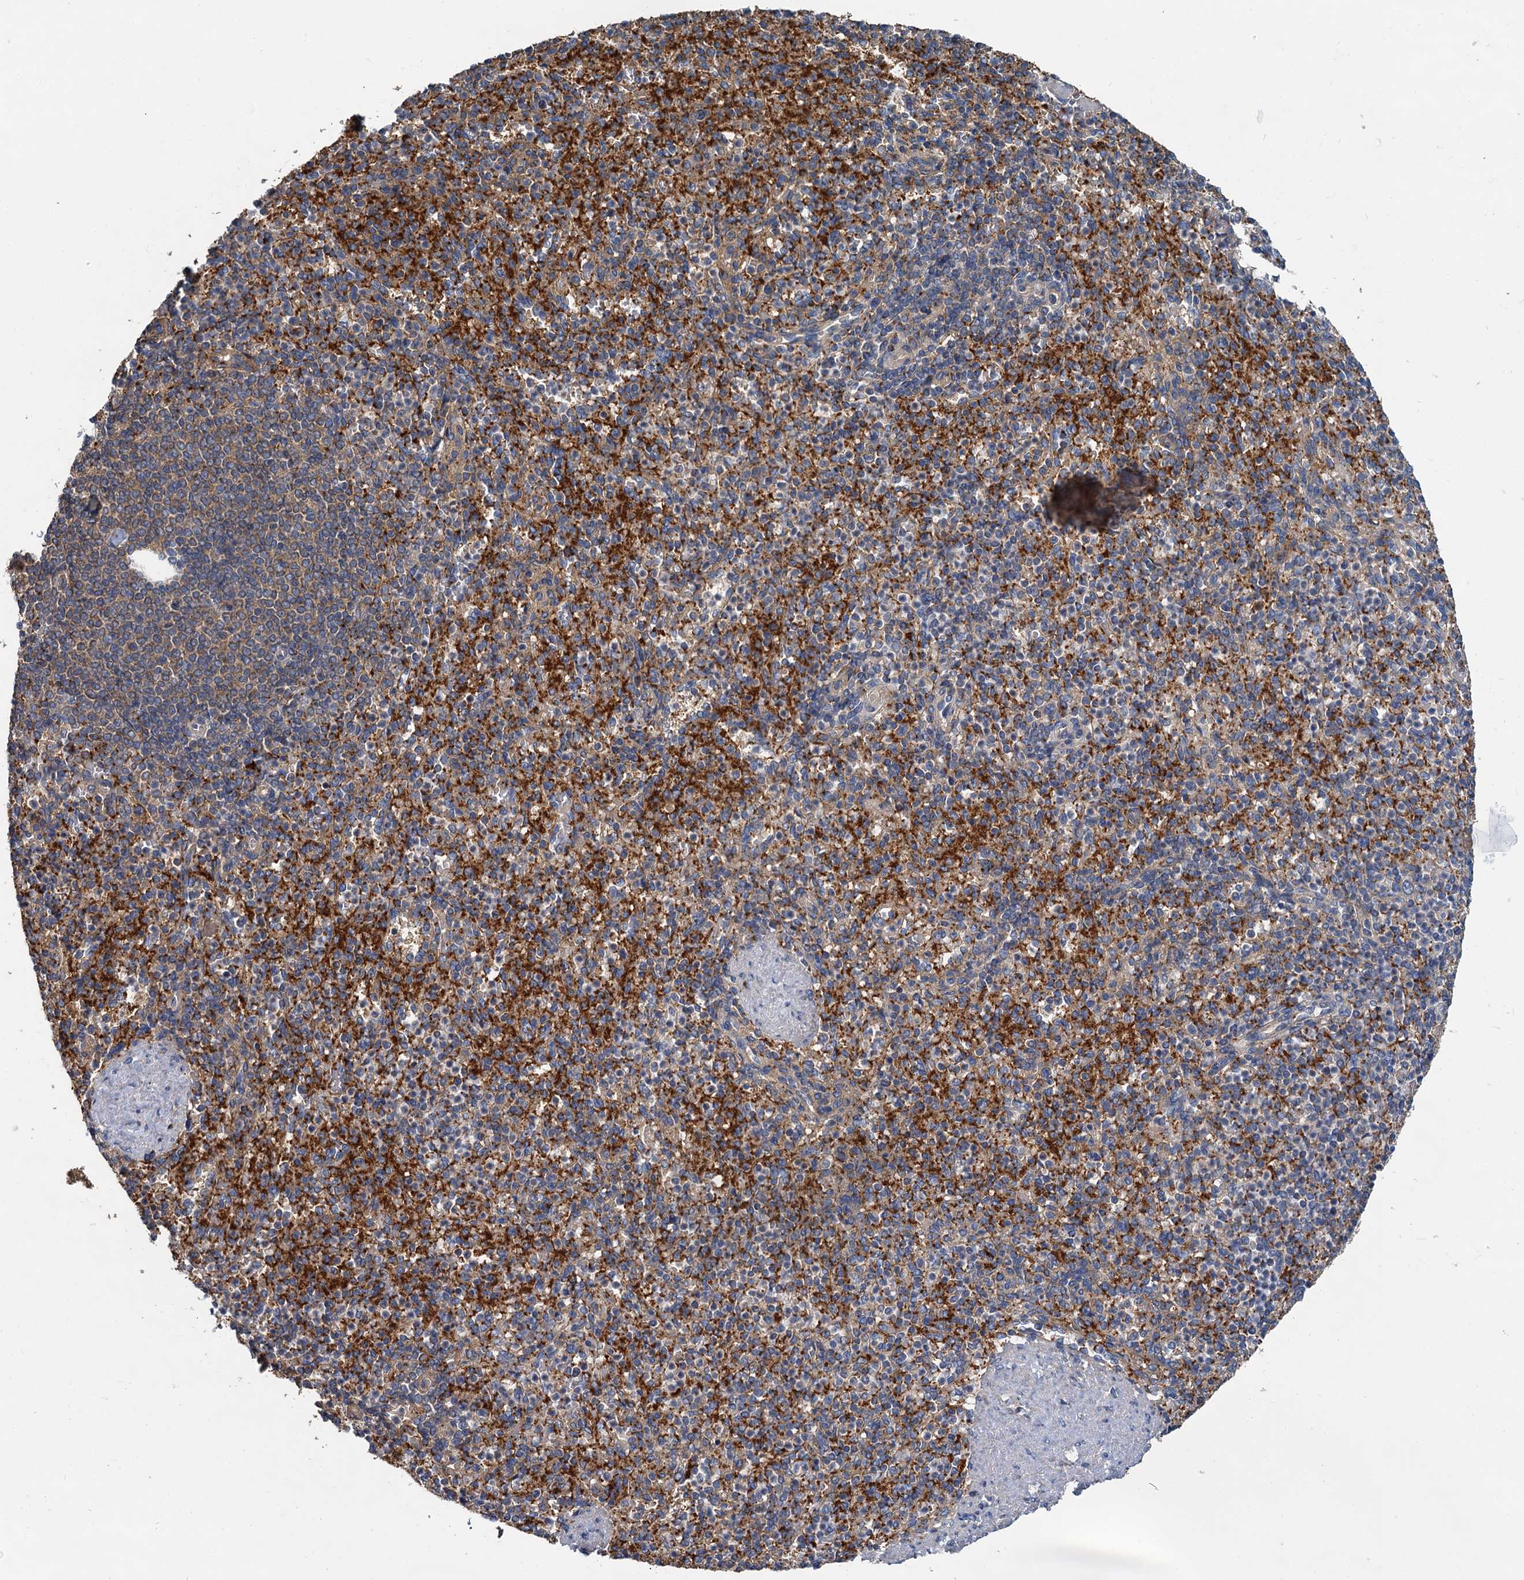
{"staining": {"intensity": "negative", "quantity": "none", "location": "none"}, "tissue": "spleen", "cell_type": "Cells in red pulp", "image_type": "normal", "snomed": [{"axis": "morphology", "description": "Normal tissue, NOS"}, {"axis": "topography", "description": "Spleen"}], "caption": "Immunohistochemical staining of normal spleen reveals no significant staining in cells in red pulp.", "gene": "PPIP5K1", "patient": {"sex": "female", "age": 74}}